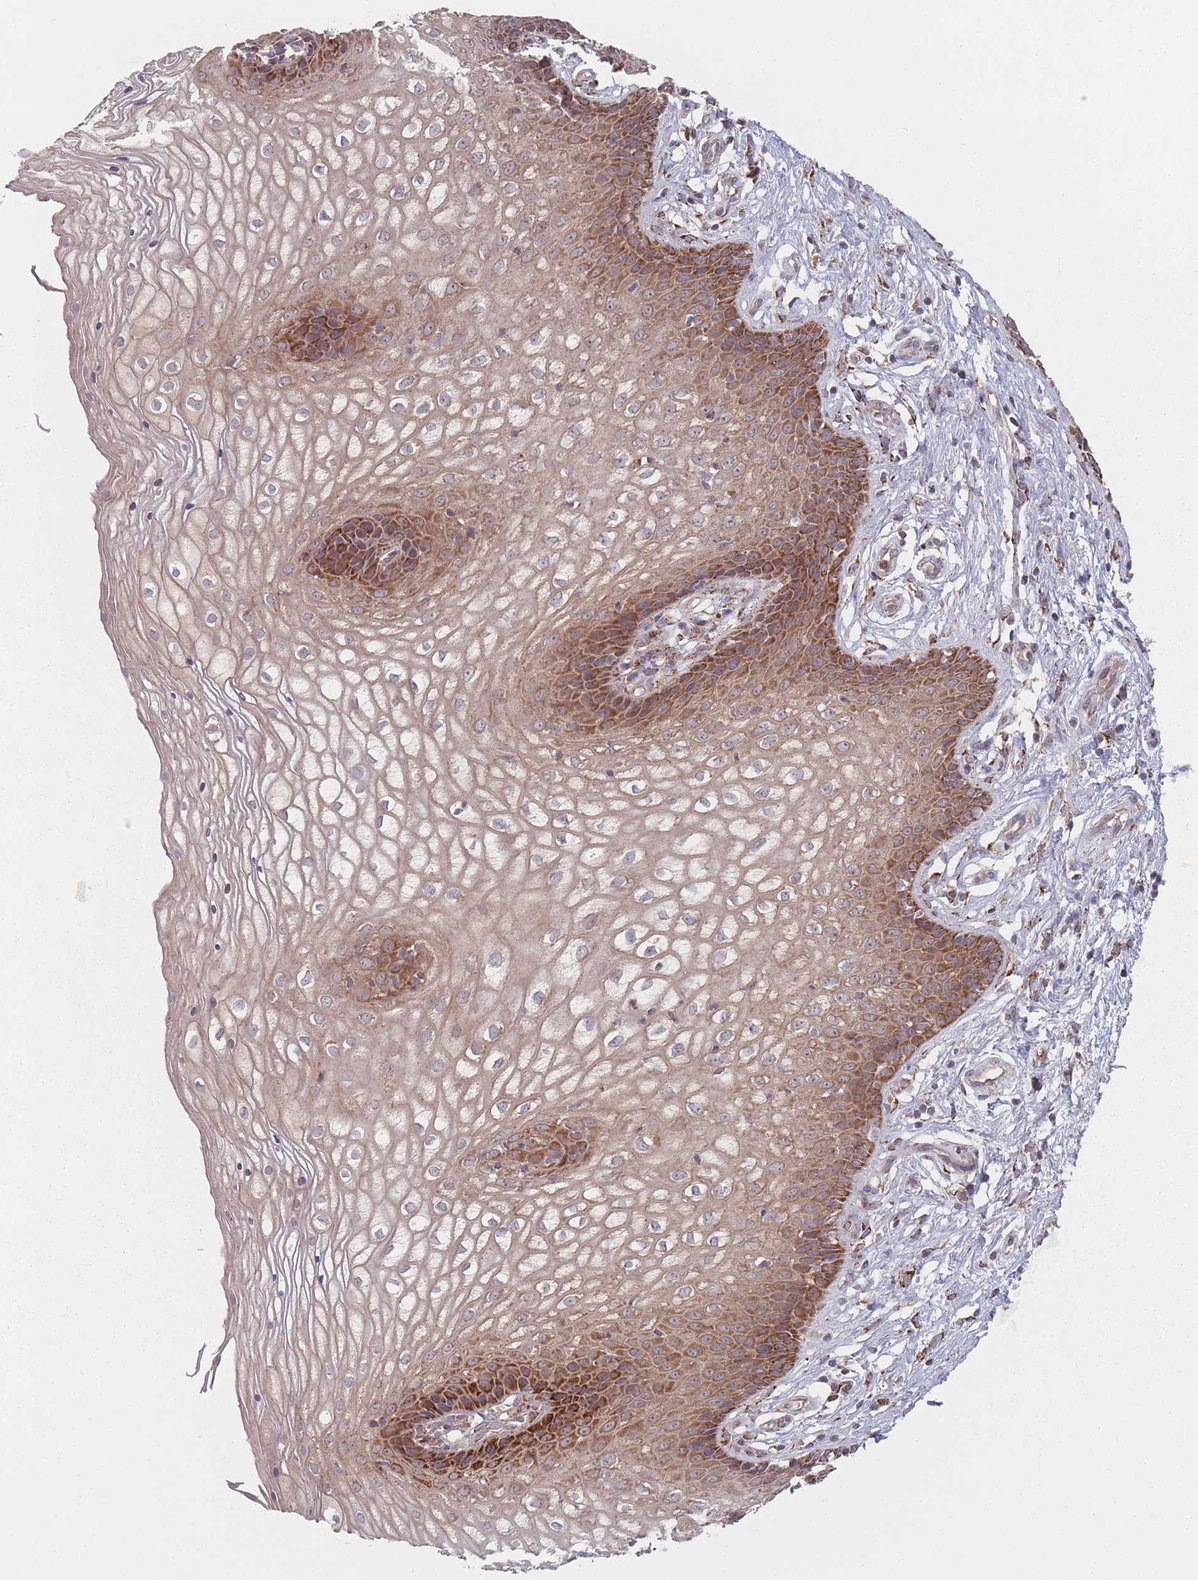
{"staining": {"intensity": "strong", "quantity": "25%-75%", "location": "cytoplasmic/membranous"}, "tissue": "vagina", "cell_type": "Squamous epithelial cells", "image_type": "normal", "snomed": [{"axis": "morphology", "description": "Normal tissue, NOS"}, {"axis": "topography", "description": "Vagina"}], "caption": "IHC (DAB) staining of benign vagina demonstrates strong cytoplasmic/membranous protein expression in about 25%-75% of squamous epithelial cells. (Stains: DAB in brown, nuclei in blue, Microscopy: brightfield microscopy at high magnification).", "gene": "OR10Q1", "patient": {"sex": "female", "age": 34}}